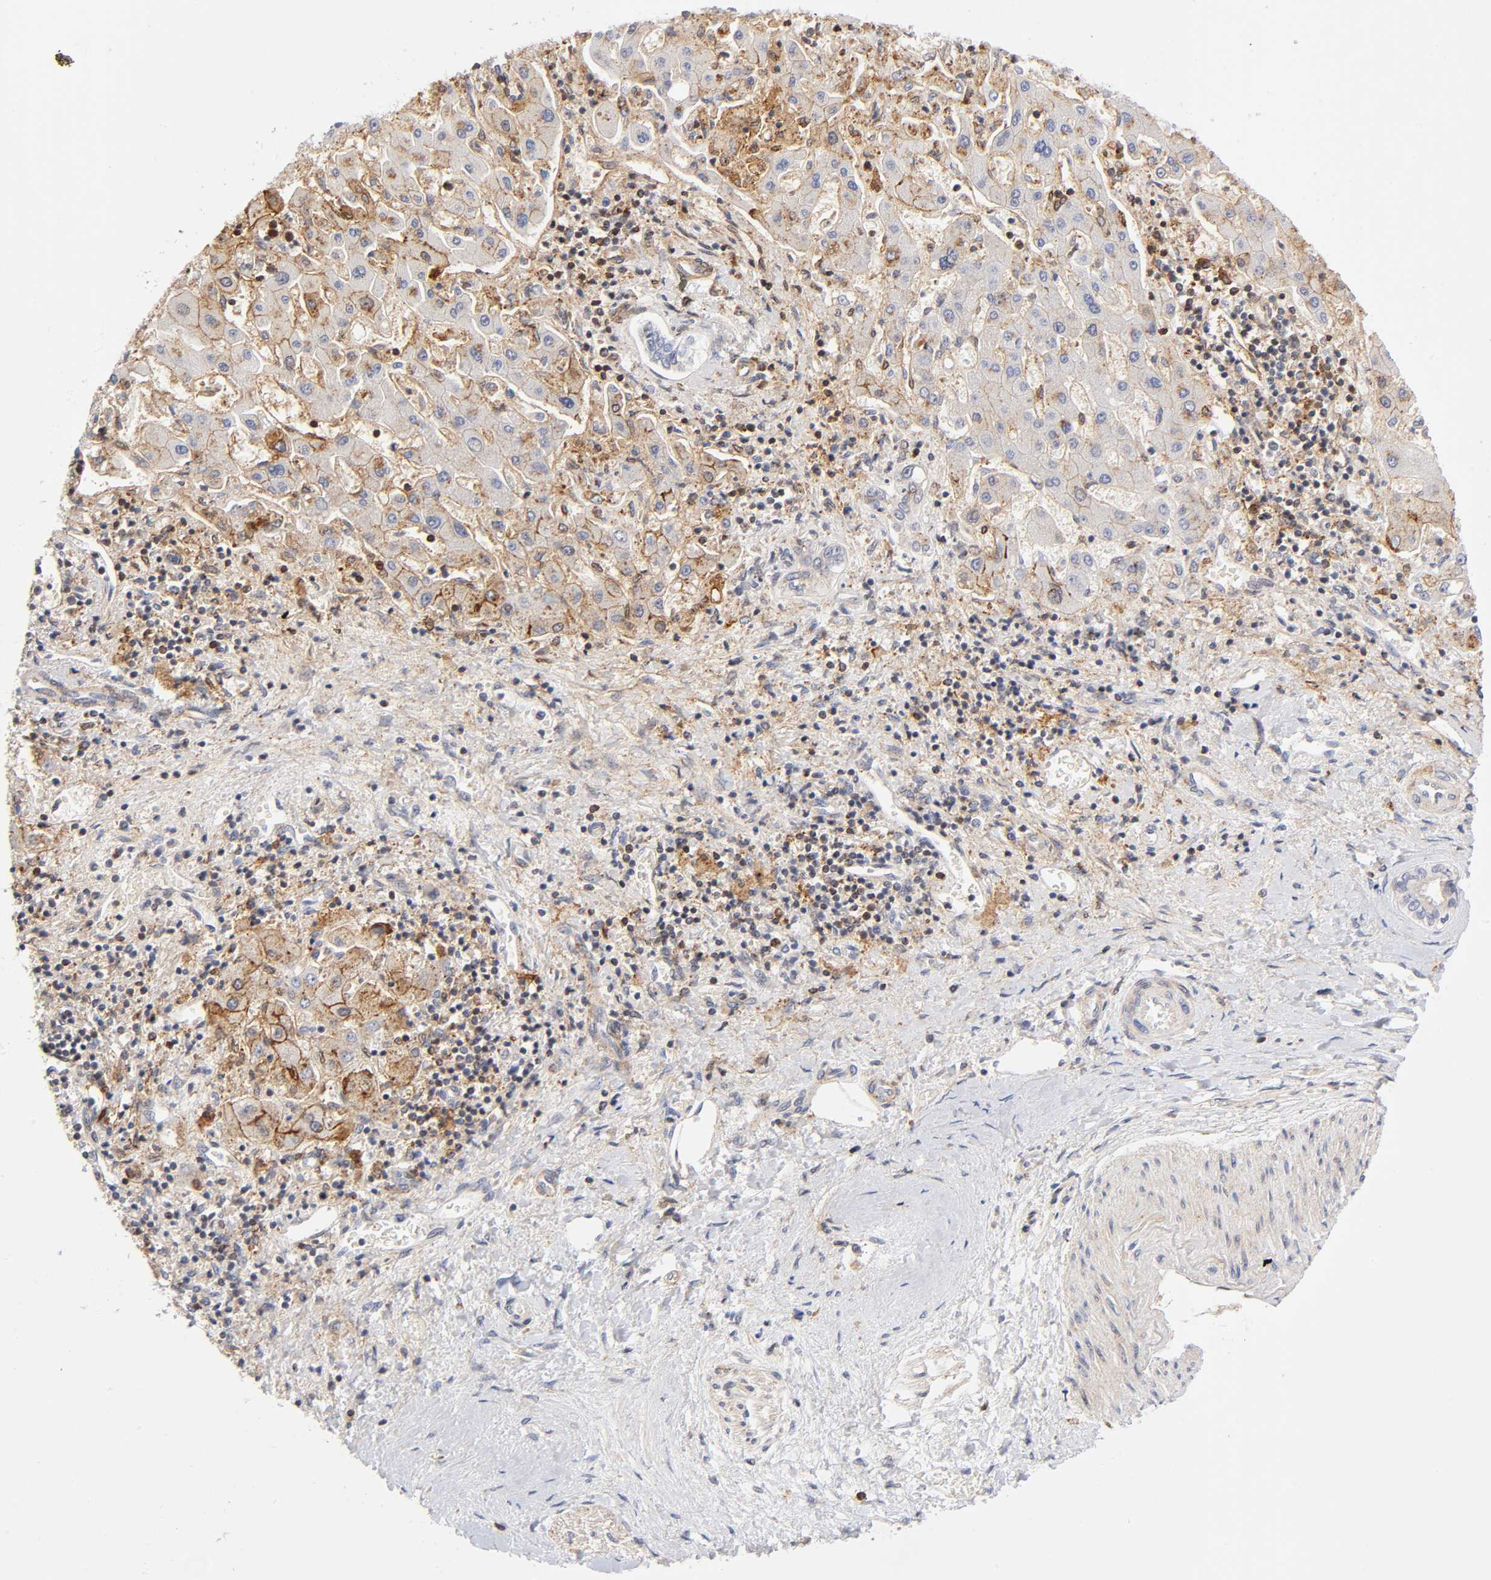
{"staining": {"intensity": "moderate", "quantity": ">75%", "location": "cytoplasmic/membranous"}, "tissue": "liver cancer", "cell_type": "Tumor cells", "image_type": "cancer", "snomed": [{"axis": "morphology", "description": "Cholangiocarcinoma"}, {"axis": "topography", "description": "Liver"}], "caption": "Human liver cancer (cholangiocarcinoma) stained with a protein marker demonstrates moderate staining in tumor cells.", "gene": "ANXA7", "patient": {"sex": "male", "age": 50}}